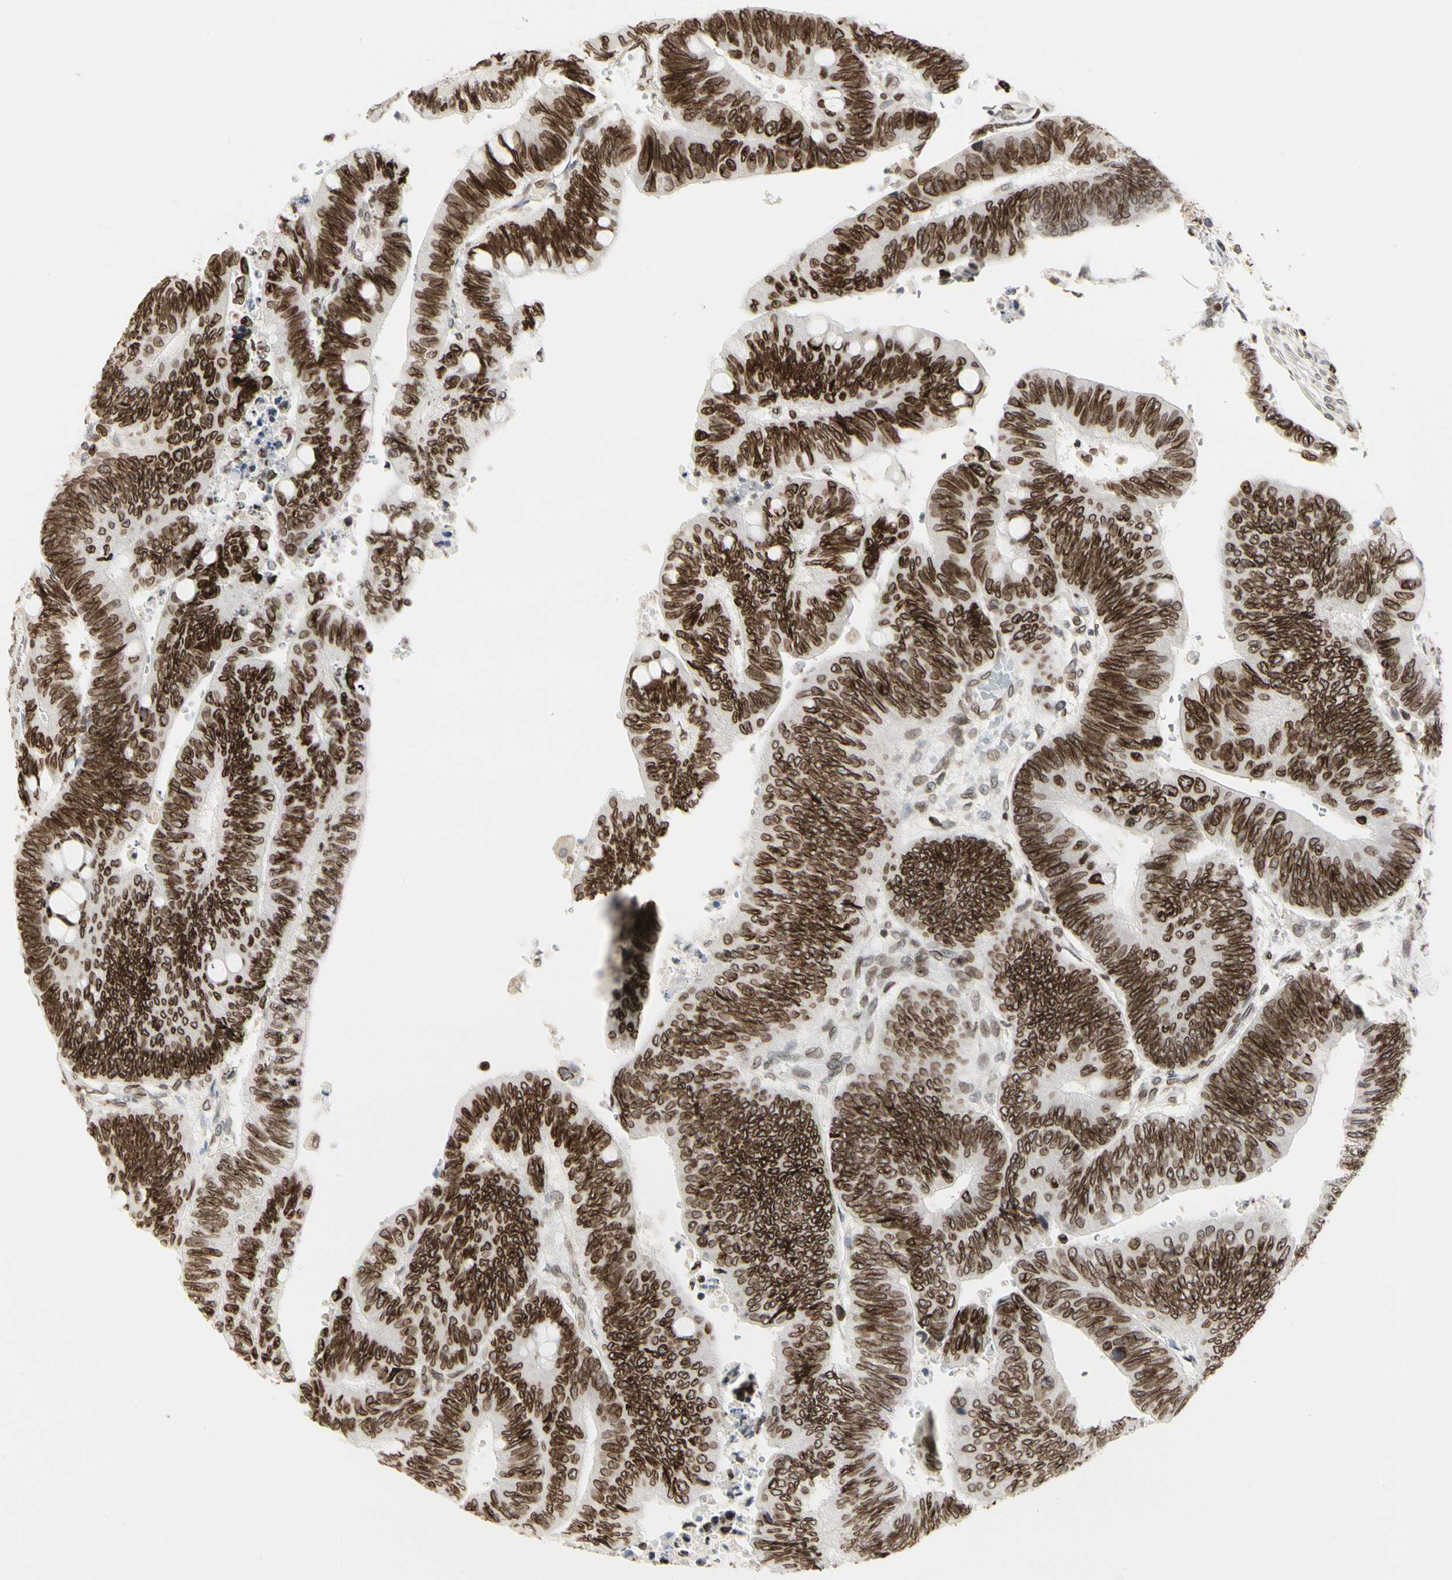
{"staining": {"intensity": "strong", "quantity": ">75%", "location": "cytoplasmic/membranous,nuclear"}, "tissue": "colorectal cancer", "cell_type": "Tumor cells", "image_type": "cancer", "snomed": [{"axis": "morphology", "description": "Normal tissue, NOS"}, {"axis": "morphology", "description": "Adenocarcinoma, NOS"}, {"axis": "topography", "description": "Rectum"}, {"axis": "topography", "description": "Peripheral nerve tissue"}], "caption": "The micrograph displays immunohistochemical staining of colorectal cancer (adenocarcinoma). There is strong cytoplasmic/membranous and nuclear expression is present in about >75% of tumor cells. (DAB = brown stain, brightfield microscopy at high magnification).", "gene": "TMPO", "patient": {"sex": "male", "age": 92}}